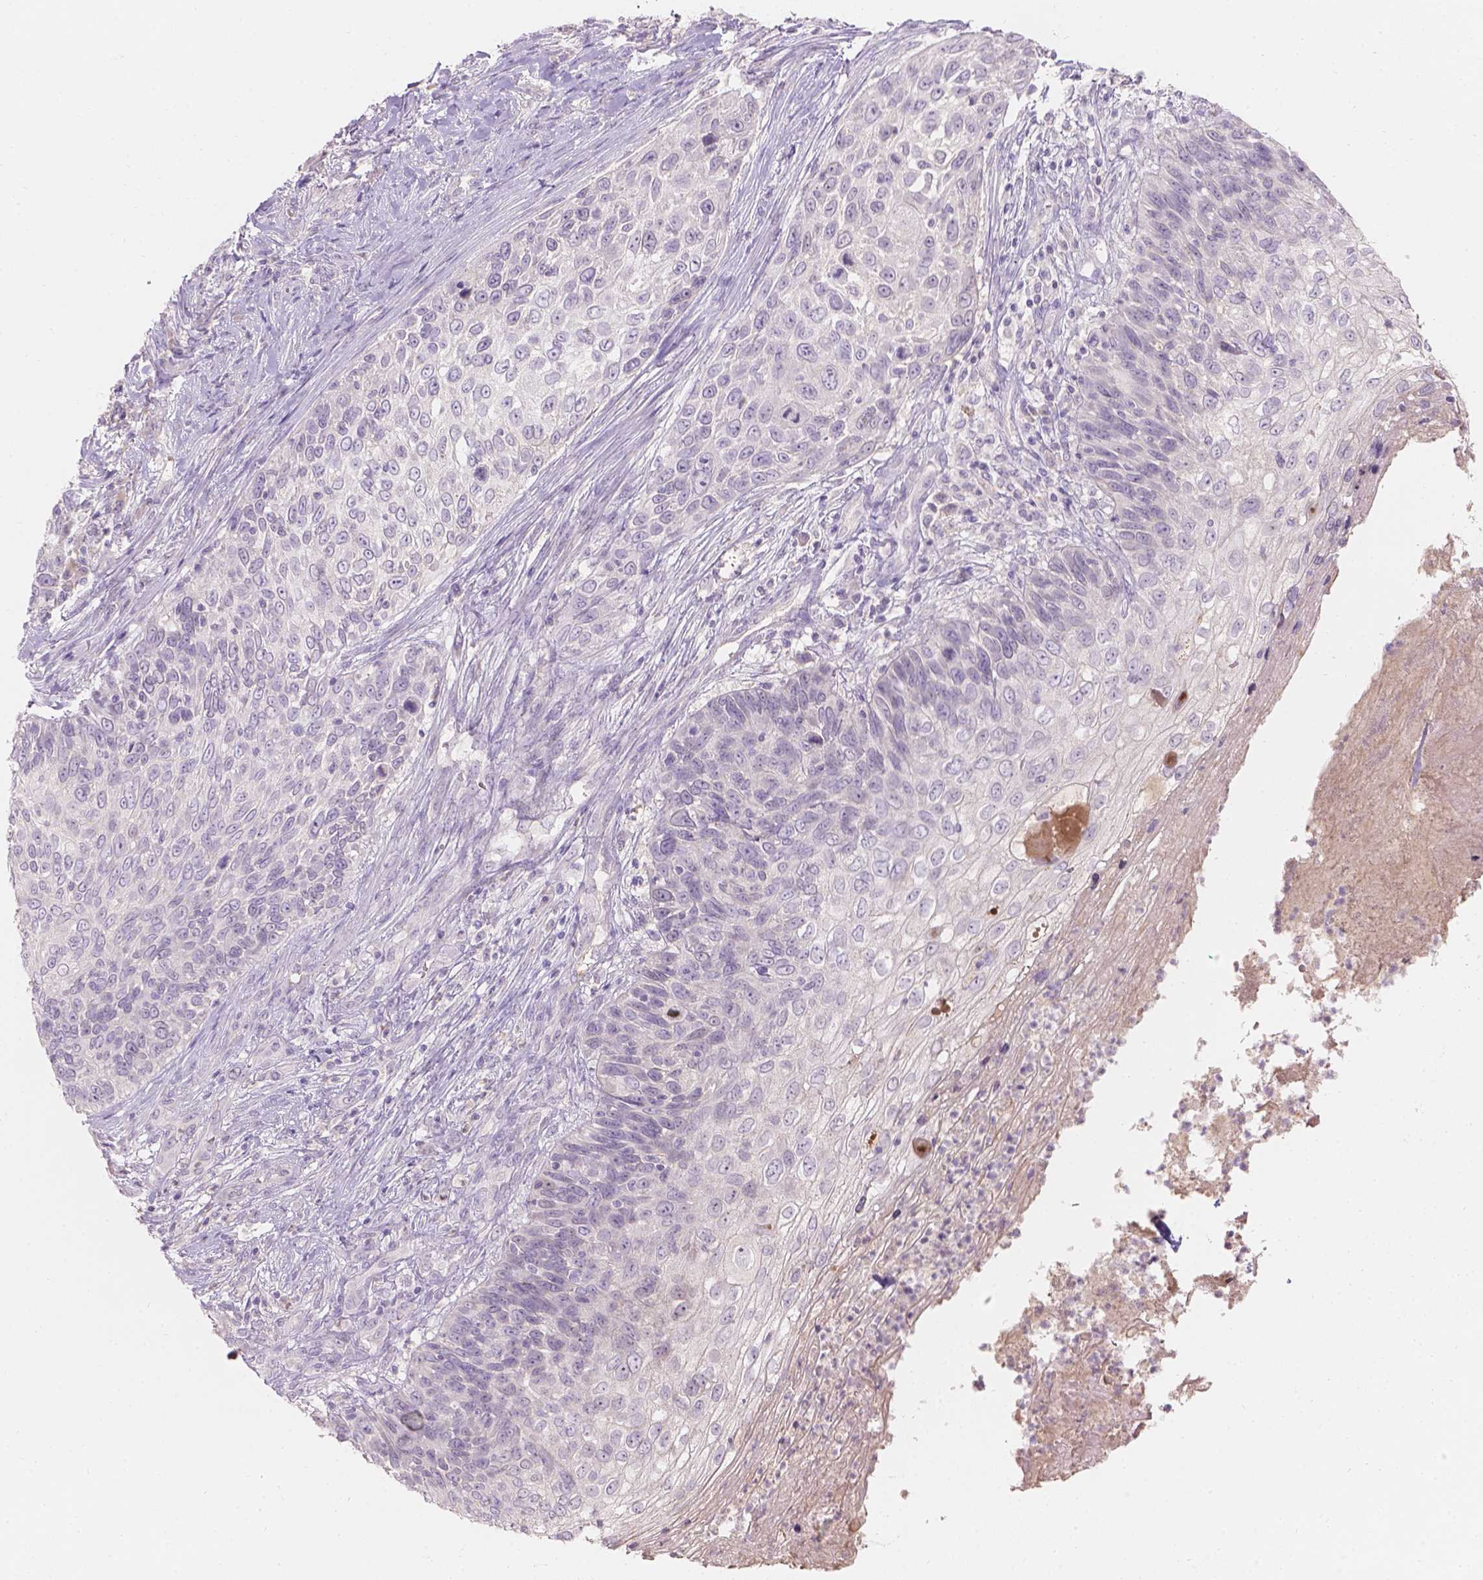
{"staining": {"intensity": "negative", "quantity": "none", "location": "none"}, "tissue": "skin cancer", "cell_type": "Tumor cells", "image_type": "cancer", "snomed": [{"axis": "morphology", "description": "Squamous cell carcinoma, NOS"}, {"axis": "topography", "description": "Skin"}], "caption": "High power microscopy micrograph of an immunohistochemistry image of skin cancer (squamous cell carcinoma), revealing no significant positivity in tumor cells.", "gene": "DCAF4L1", "patient": {"sex": "male", "age": 92}}